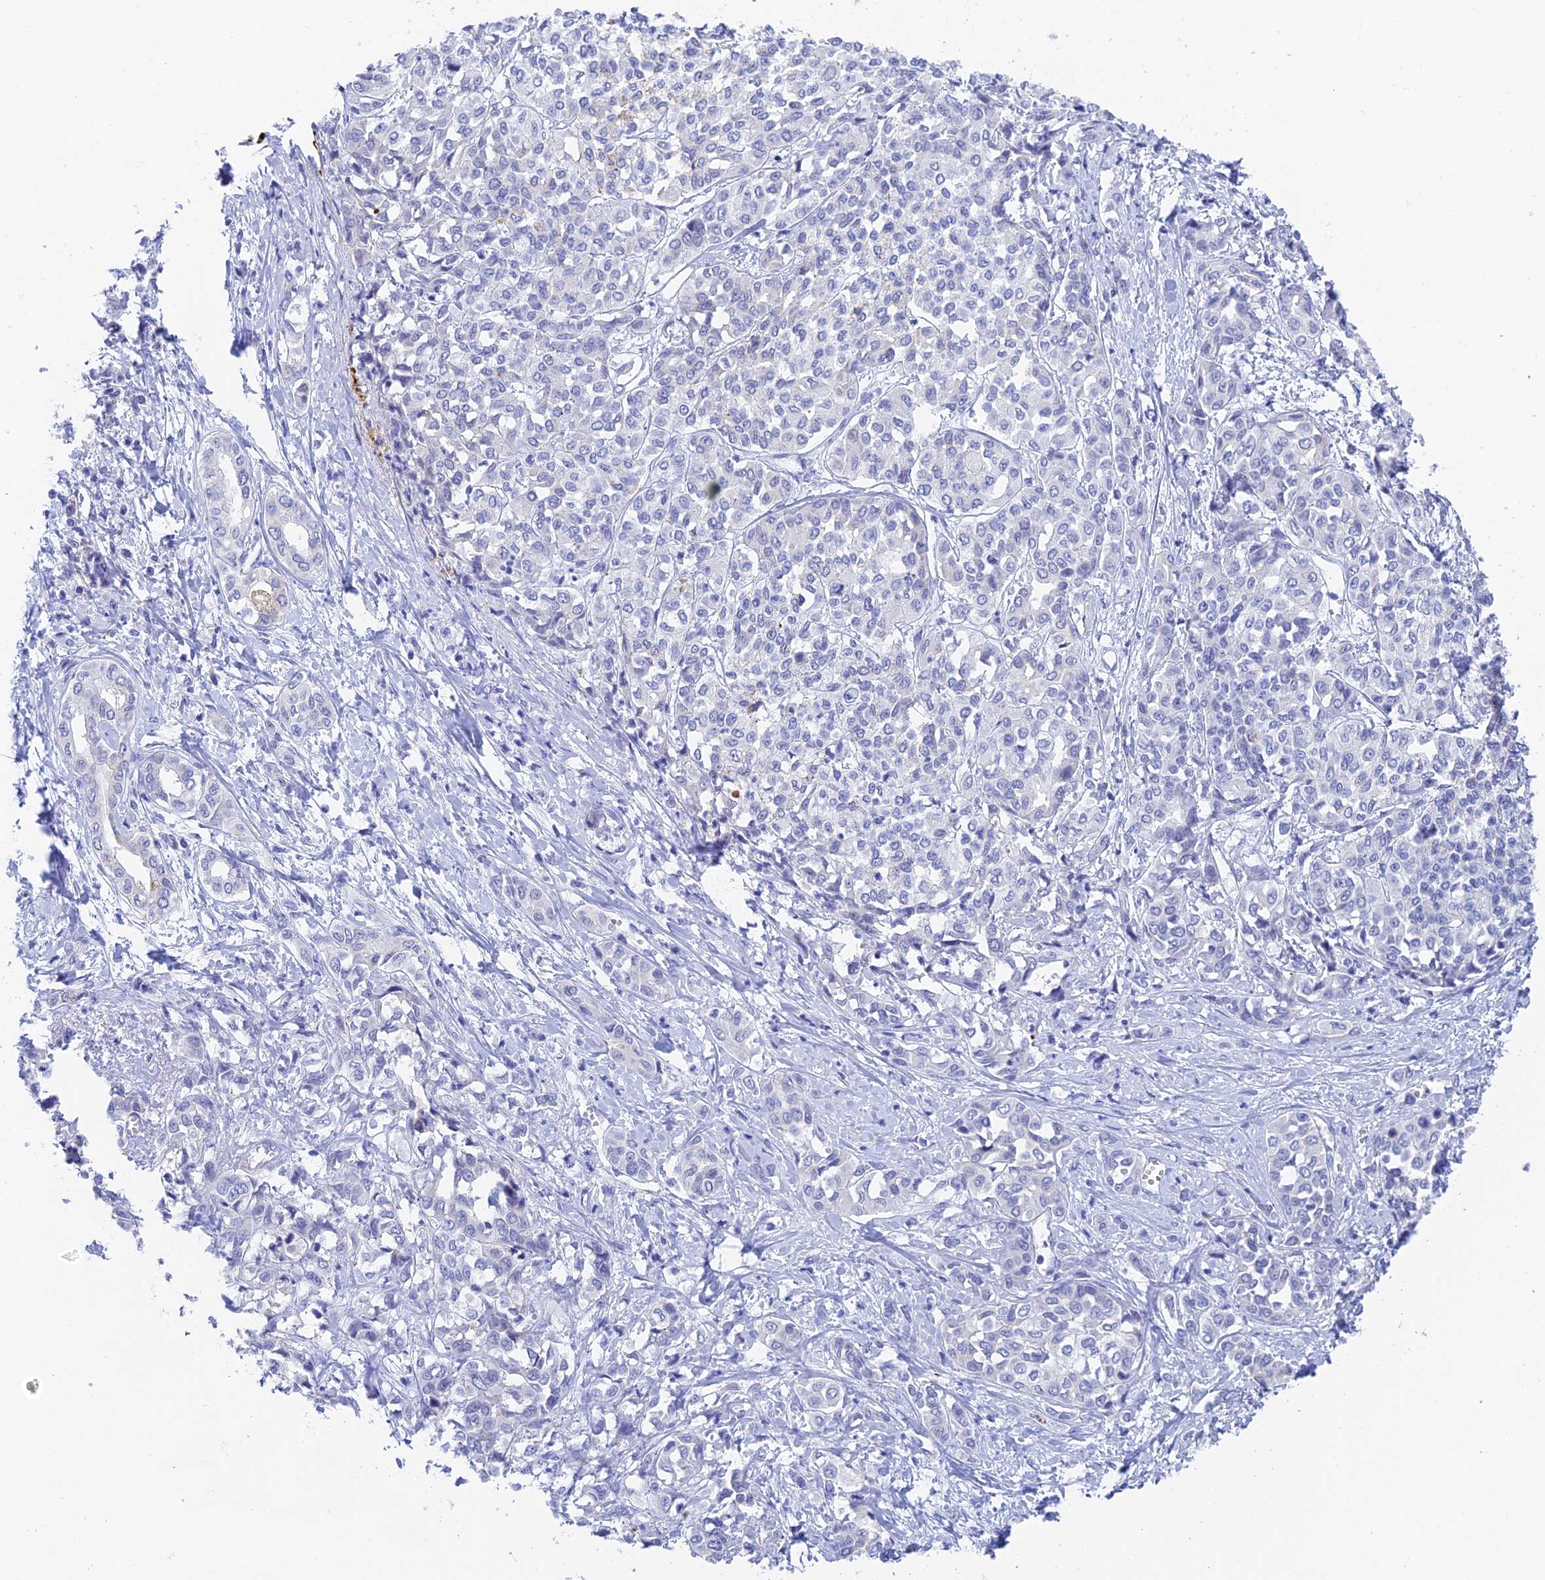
{"staining": {"intensity": "negative", "quantity": "none", "location": "none"}, "tissue": "liver cancer", "cell_type": "Tumor cells", "image_type": "cancer", "snomed": [{"axis": "morphology", "description": "Cholangiocarcinoma"}, {"axis": "topography", "description": "Liver"}], "caption": "Immunohistochemical staining of human liver cancer reveals no significant expression in tumor cells.", "gene": "ADAMTS13", "patient": {"sex": "female", "age": 77}}